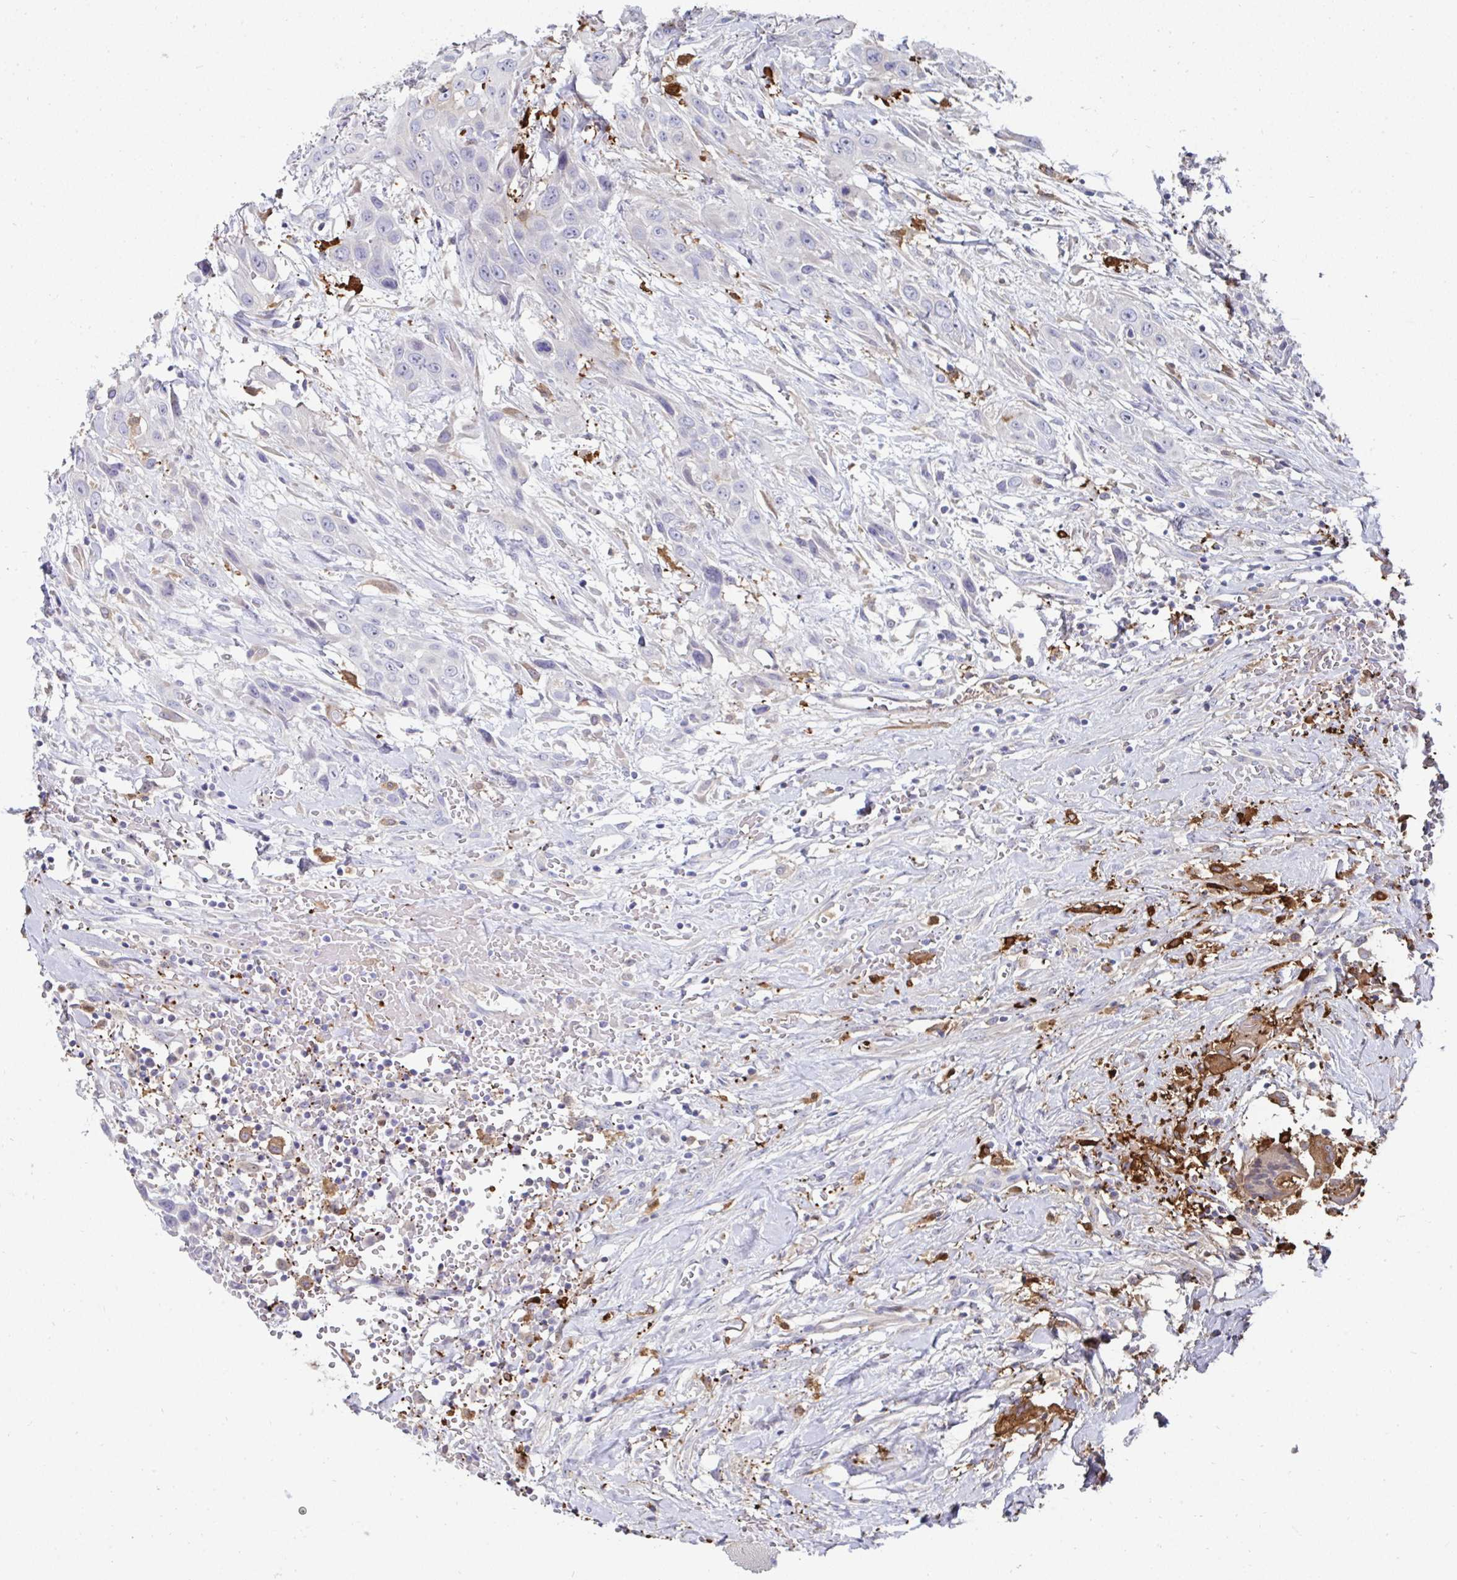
{"staining": {"intensity": "negative", "quantity": "none", "location": "none"}, "tissue": "head and neck cancer", "cell_type": "Tumor cells", "image_type": "cancer", "snomed": [{"axis": "morphology", "description": "Squamous cell carcinoma, NOS"}, {"axis": "topography", "description": "Head-Neck"}], "caption": "Tumor cells are negative for protein expression in human head and neck cancer (squamous cell carcinoma).", "gene": "FBXL13", "patient": {"sex": "male", "age": 81}}